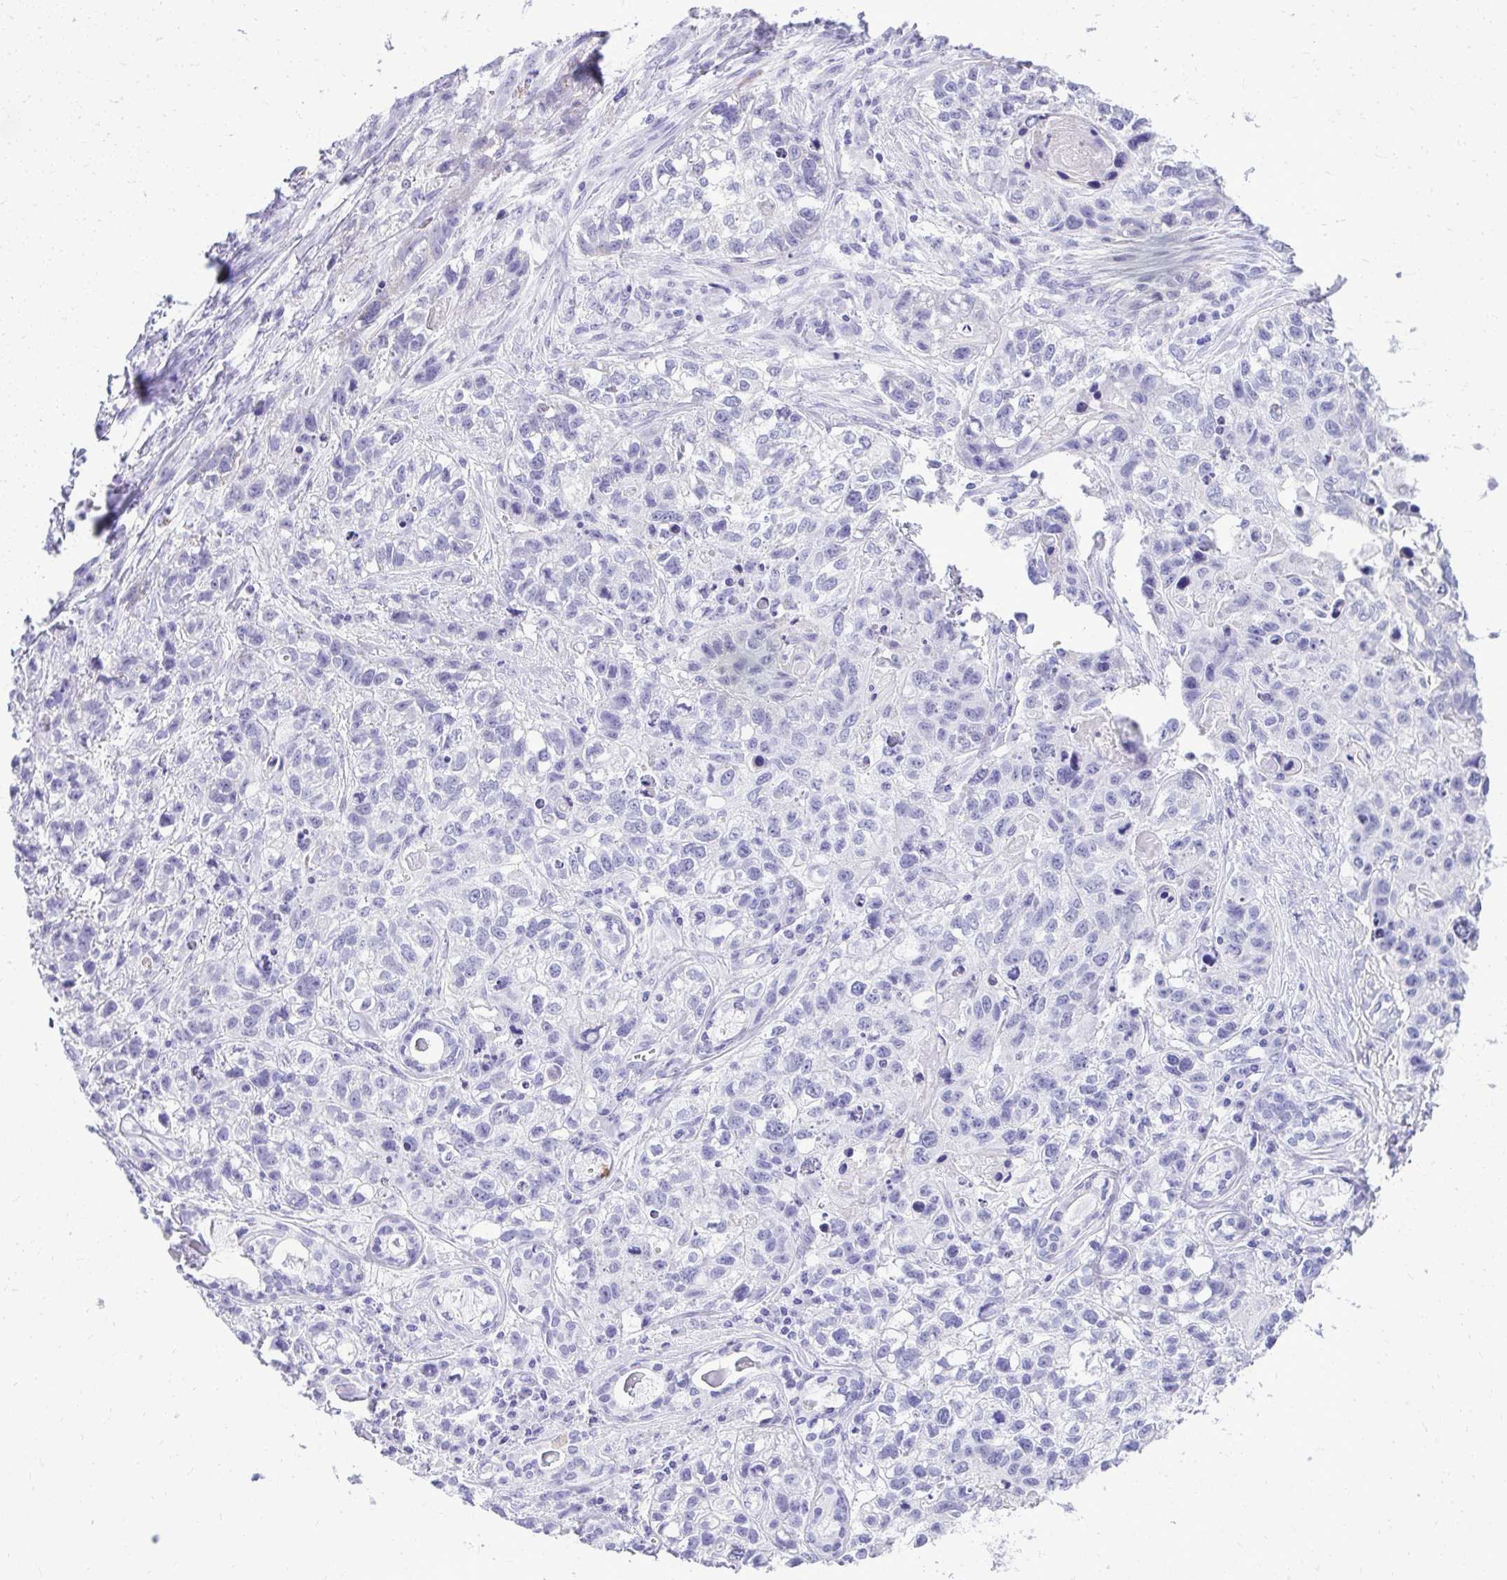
{"staining": {"intensity": "negative", "quantity": "none", "location": "none"}, "tissue": "lung cancer", "cell_type": "Tumor cells", "image_type": "cancer", "snomed": [{"axis": "morphology", "description": "Squamous cell carcinoma, NOS"}, {"axis": "topography", "description": "Lung"}], "caption": "Tumor cells are negative for protein expression in human squamous cell carcinoma (lung). The staining was performed using DAB to visualize the protein expression in brown, while the nuclei were stained in blue with hematoxylin (Magnification: 20x).", "gene": "RALYL", "patient": {"sex": "male", "age": 74}}